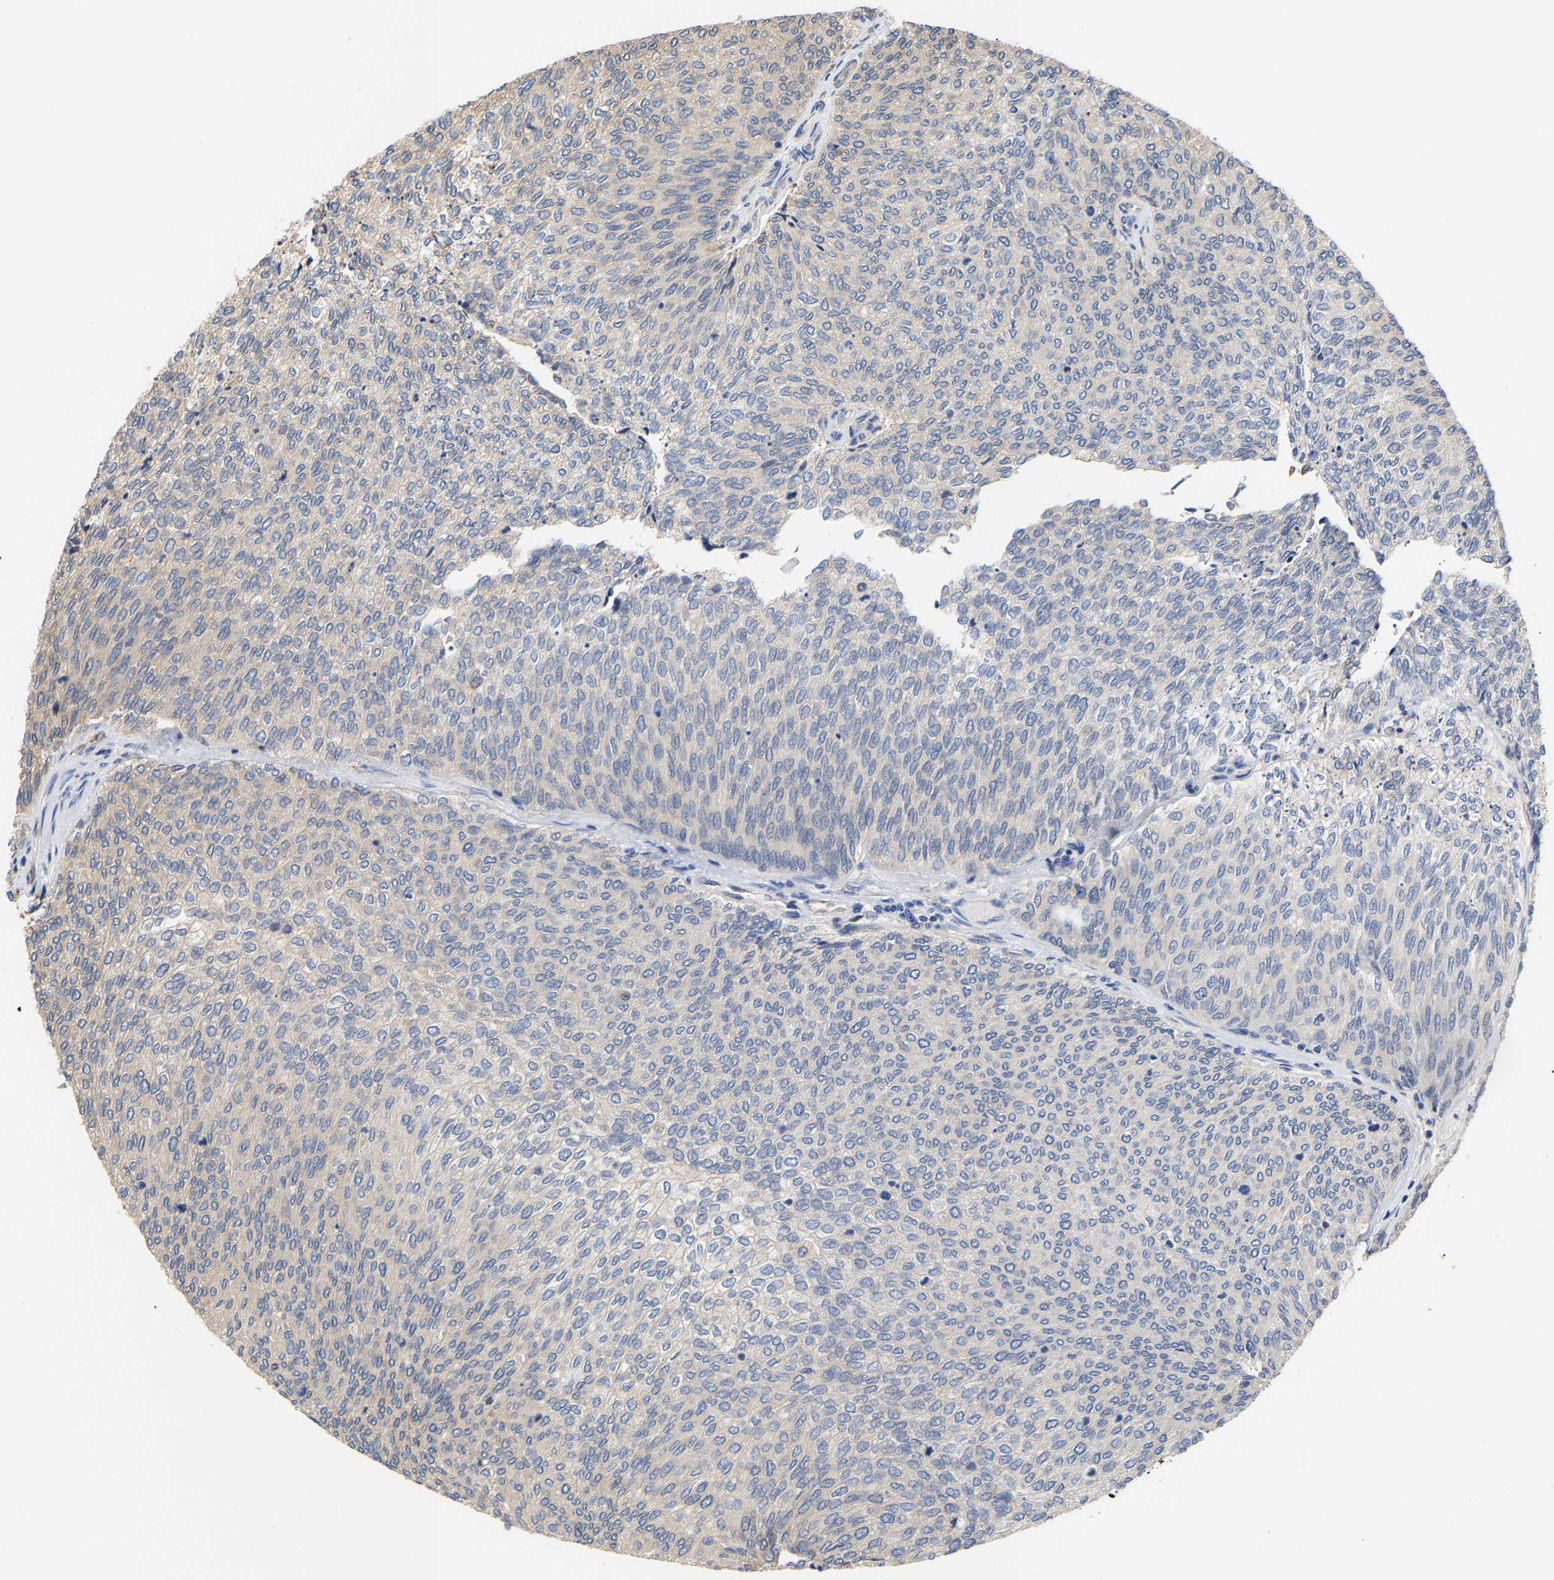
{"staining": {"intensity": "negative", "quantity": "none", "location": "none"}, "tissue": "urothelial cancer", "cell_type": "Tumor cells", "image_type": "cancer", "snomed": [{"axis": "morphology", "description": "Urothelial carcinoma, Low grade"}, {"axis": "topography", "description": "Urinary bladder"}], "caption": "IHC image of neoplastic tissue: human urothelial carcinoma (low-grade) stained with DAB (3,3'-diaminobenzidine) displays no significant protein positivity in tumor cells.", "gene": "ARAP1", "patient": {"sex": "female", "age": 79}}